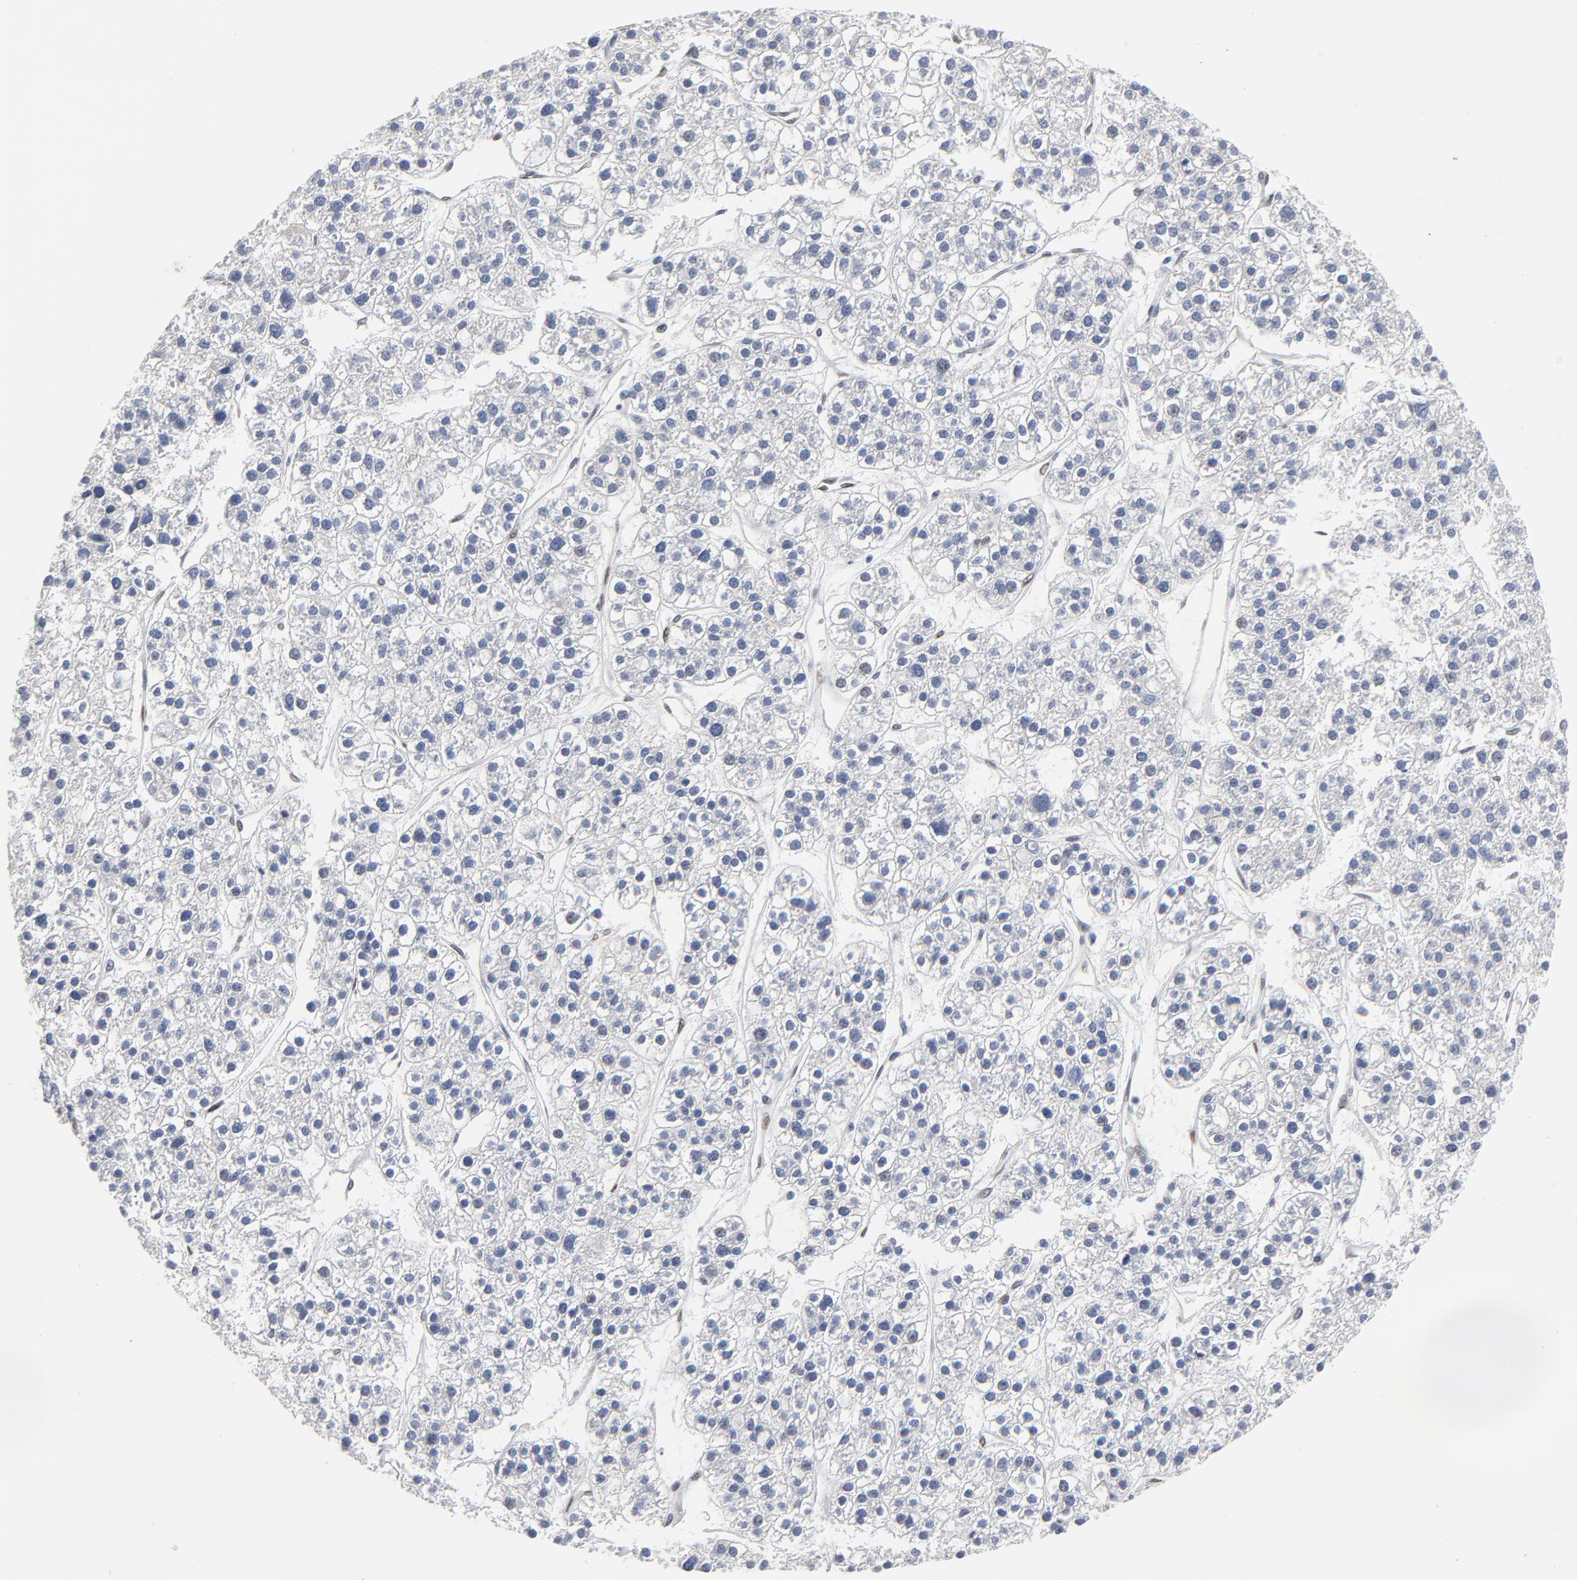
{"staining": {"intensity": "negative", "quantity": "none", "location": "none"}, "tissue": "liver cancer", "cell_type": "Tumor cells", "image_type": "cancer", "snomed": [{"axis": "morphology", "description": "Carcinoma, Hepatocellular, NOS"}, {"axis": "topography", "description": "Liver"}], "caption": "IHC of liver cancer (hepatocellular carcinoma) shows no staining in tumor cells. The staining is performed using DAB brown chromogen with nuclei counter-stained in using hematoxylin.", "gene": "SYNE2", "patient": {"sex": "female", "age": 85}}